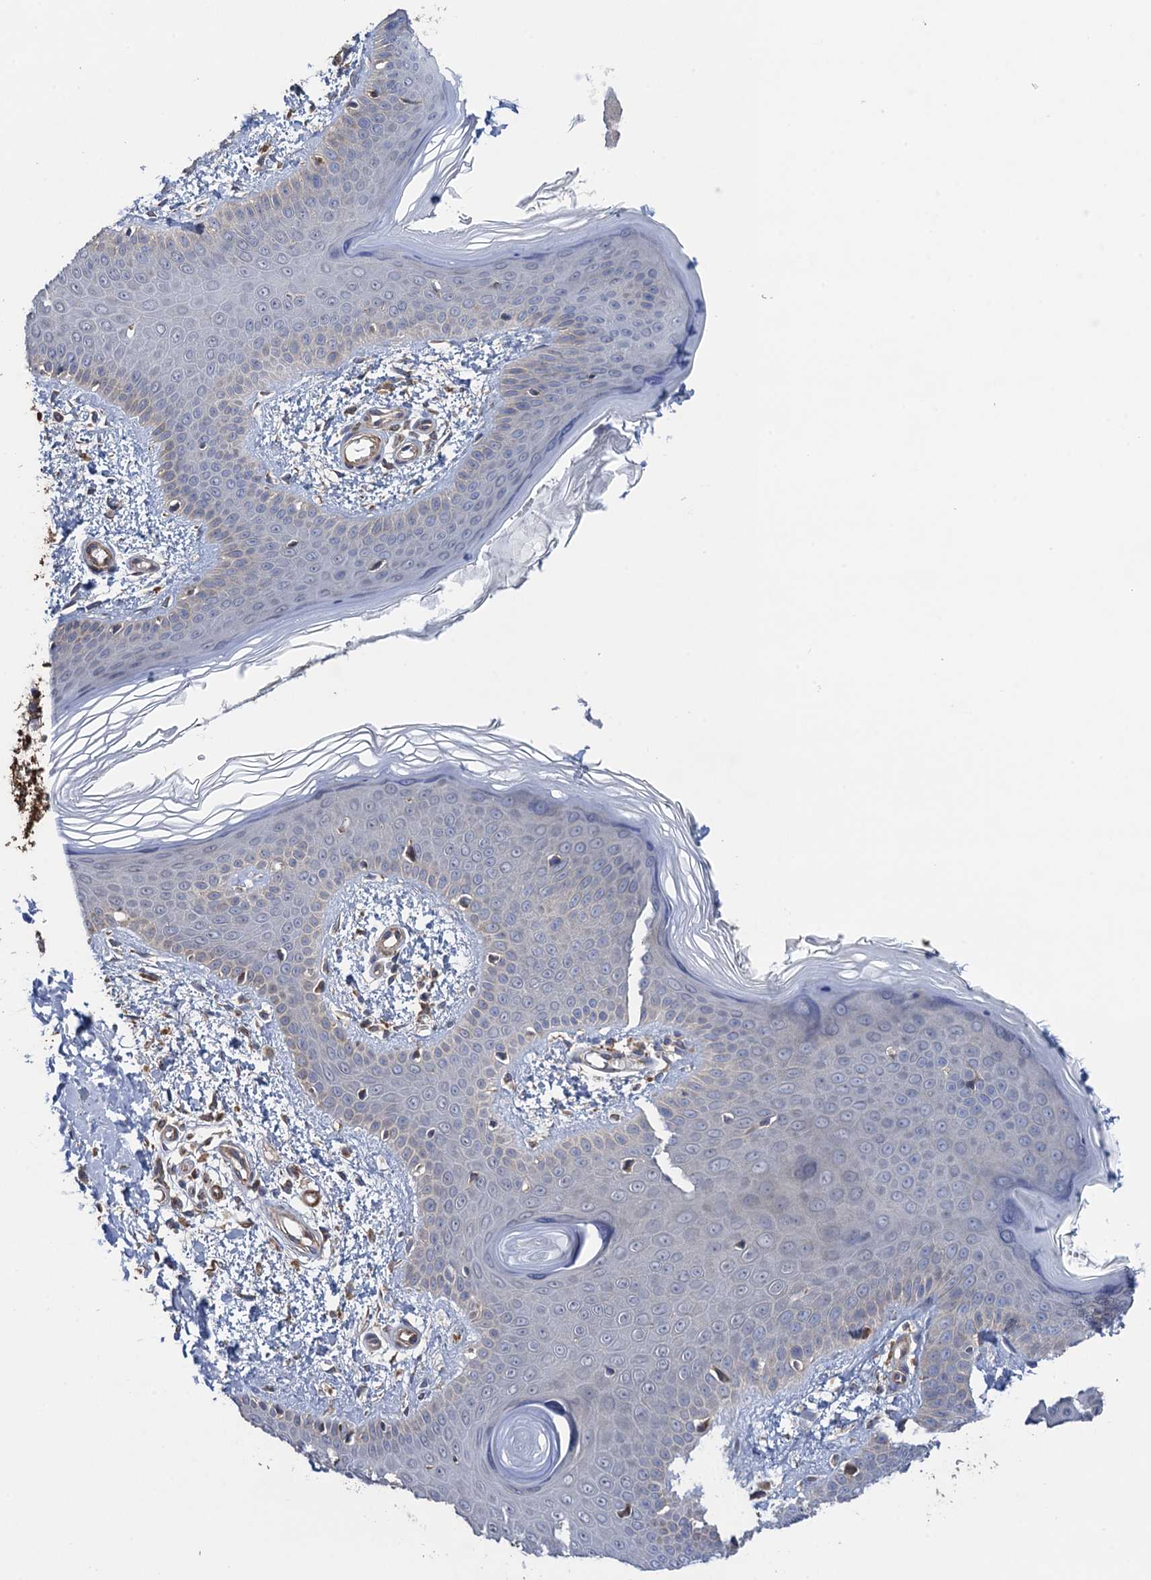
{"staining": {"intensity": "moderate", "quantity": ">75%", "location": "cytoplasmic/membranous"}, "tissue": "skin", "cell_type": "Fibroblasts", "image_type": "normal", "snomed": [{"axis": "morphology", "description": "Normal tissue, NOS"}, {"axis": "topography", "description": "Skin"}], "caption": "An IHC micrograph of benign tissue is shown. Protein staining in brown labels moderate cytoplasmic/membranous positivity in skin within fibroblasts.", "gene": "WDR88", "patient": {"sex": "male", "age": 37}}